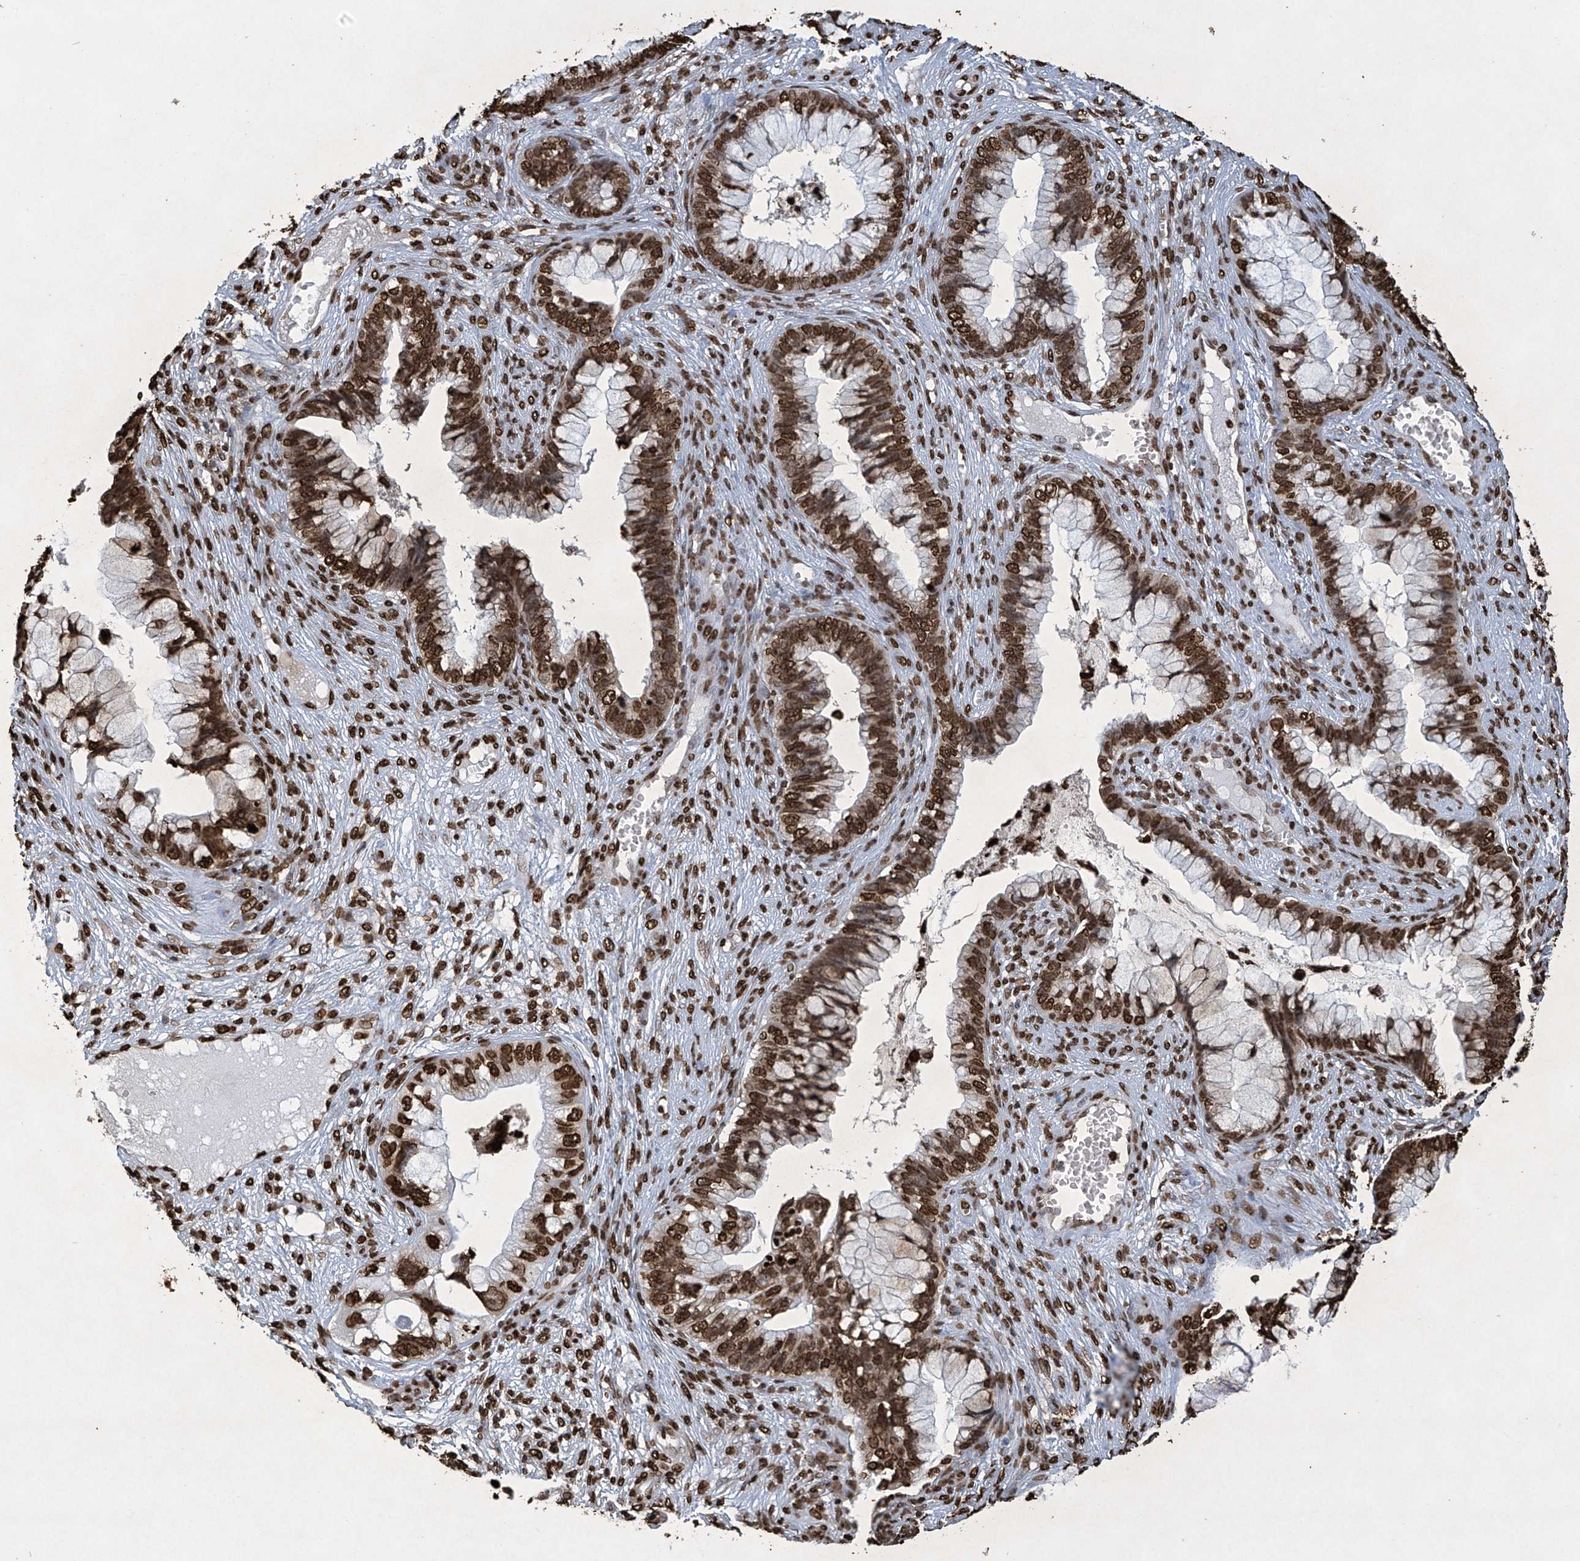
{"staining": {"intensity": "strong", "quantity": ">75%", "location": "nuclear"}, "tissue": "cervical cancer", "cell_type": "Tumor cells", "image_type": "cancer", "snomed": [{"axis": "morphology", "description": "Adenocarcinoma, NOS"}, {"axis": "topography", "description": "Cervix"}], "caption": "Adenocarcinoma (cervical) stained for a protein exhibits strong nuclear positivity in tumor cells. (Brightfield microscopy of DAB IHC at high magnification).", "gene": "H3-3A", "patient": {"sex": "female", "age": 44}}